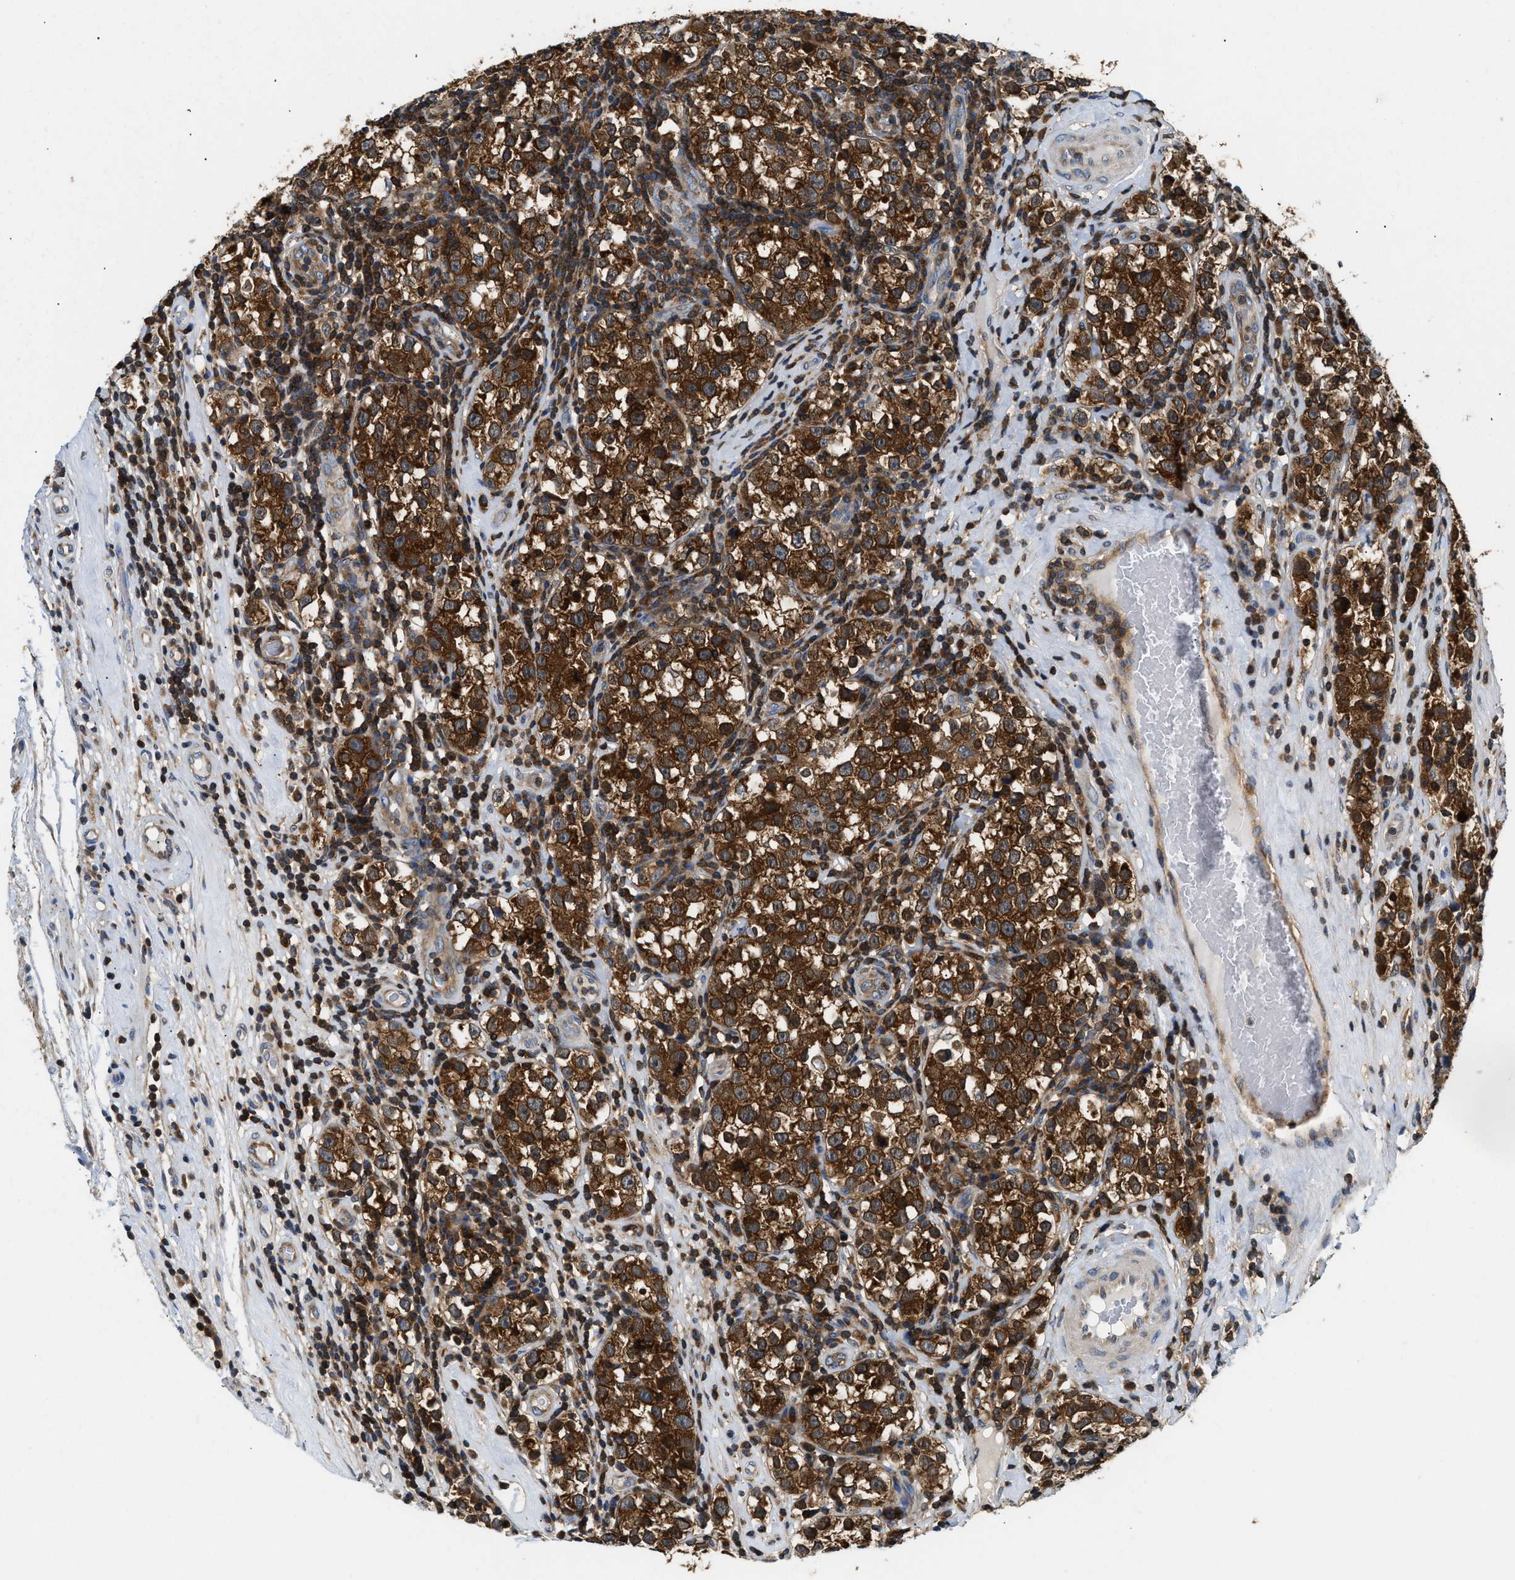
{"staining": {"intensity": "strong", "quantity": ">75%", "location": "cytoplasmic/membranous"}, "tissue": "testis cancer", "cell_type": "Tumor cells", "image_type": "cancer", "snomed": [{"axis": "morphology", "description": "Normal tissue, NOS"}, {"axis": "morphology", "description": "Seminoma, NOS"}, {"axis": "topography", "description": "Testis"}], "caption": "This is an image of IHC staining of testis seminoma, which shows strong positivity in the cytoplasmic/membranous of tumor cells.", "gene": "CCM2", "patient": {"sex": "male", "age": 43}}